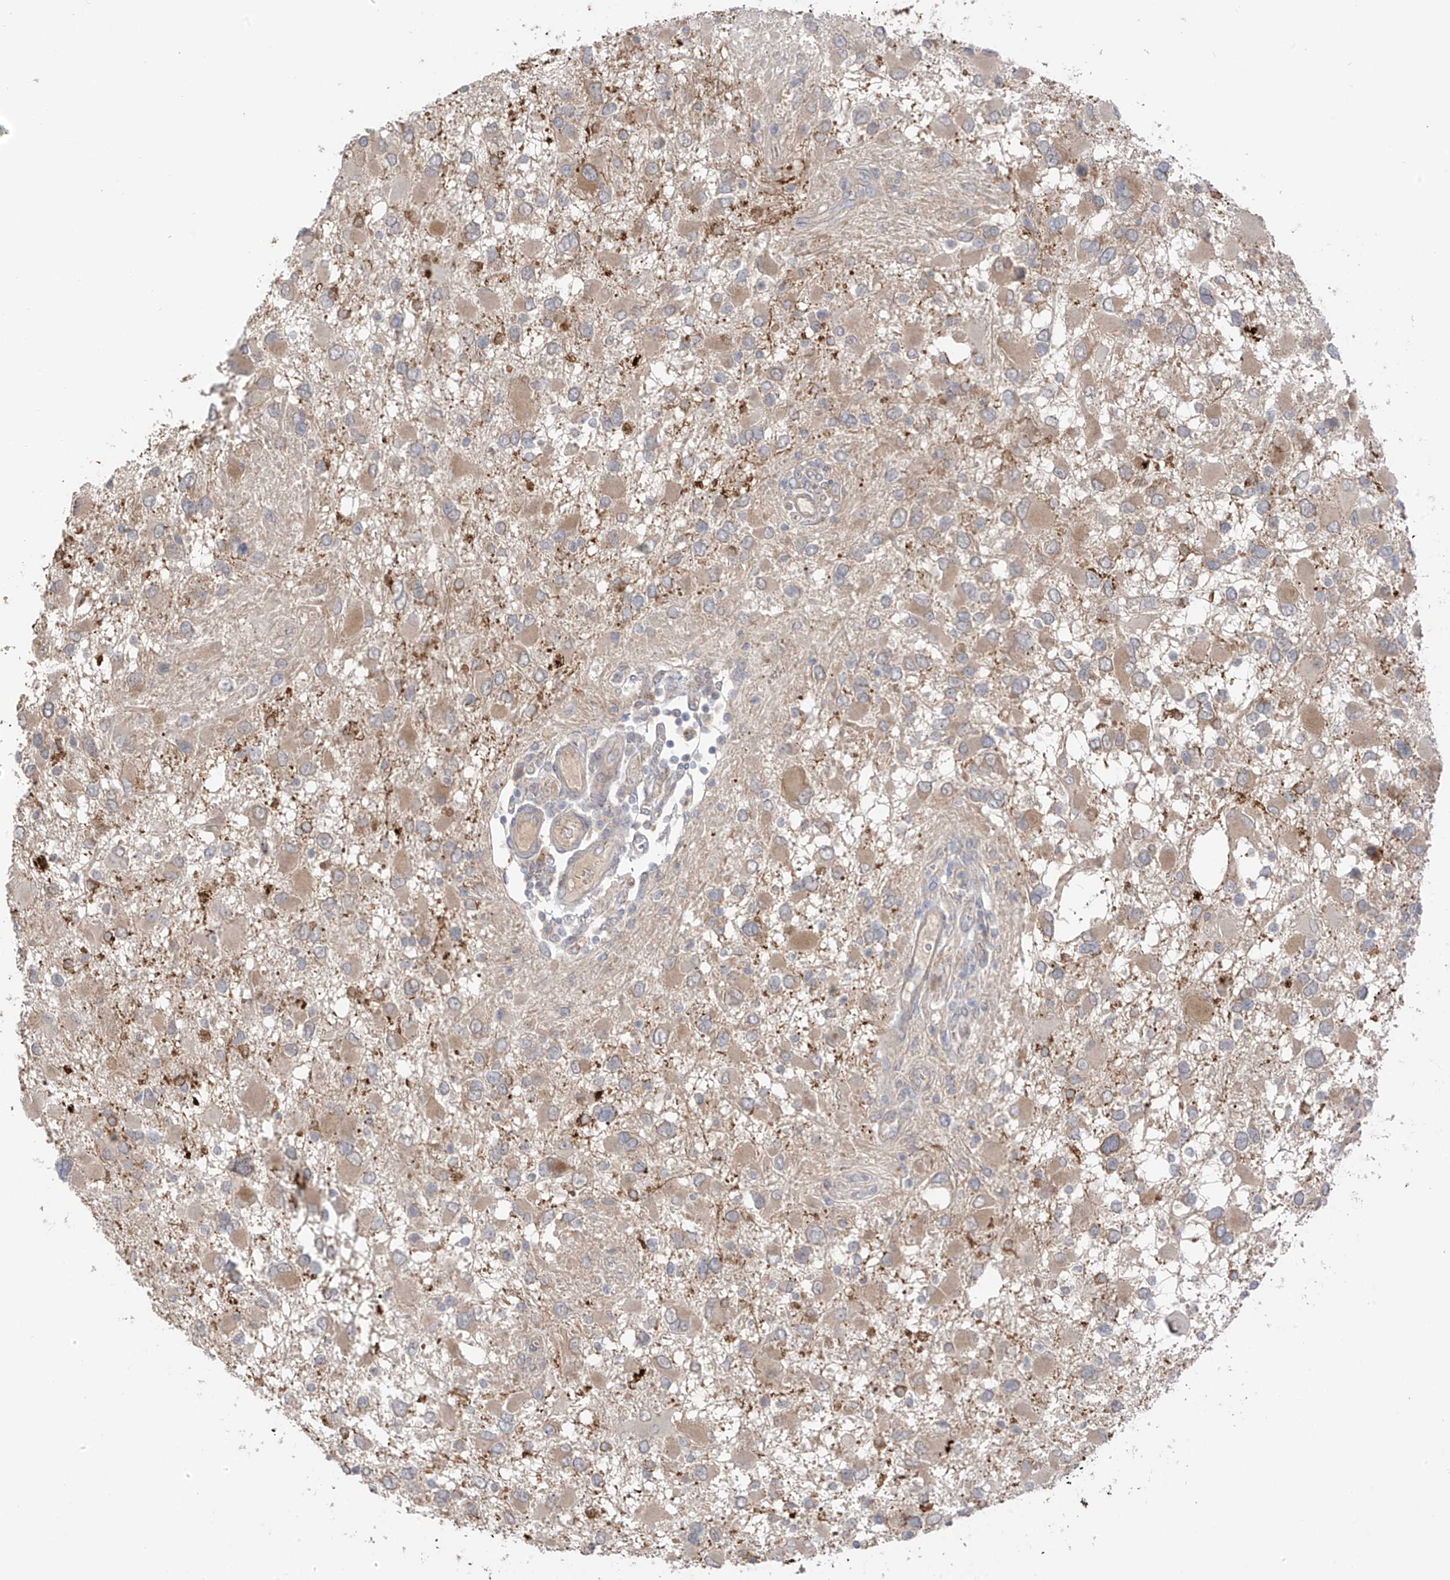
{"staining": {"intensity": "weak", "quantity": ">75%", "location": "cytoplasmic/membranous"}, "tissue": "glioma", "cell_type": "Tumor cells", "image_type": "cancer", "snomed": [{"axis": "morphology", "description": "Glioma, malignant, High grade"}, {"axis": "topography", "description": "Brain"}], "caption": "Brown immunohistochemical staining in glioma demonstrates weak cytoplasmic/membranous staining in approximately >75% of tumor cells.", "gene": "NALCN", "patient": {"sex": "male", "age": 53}}